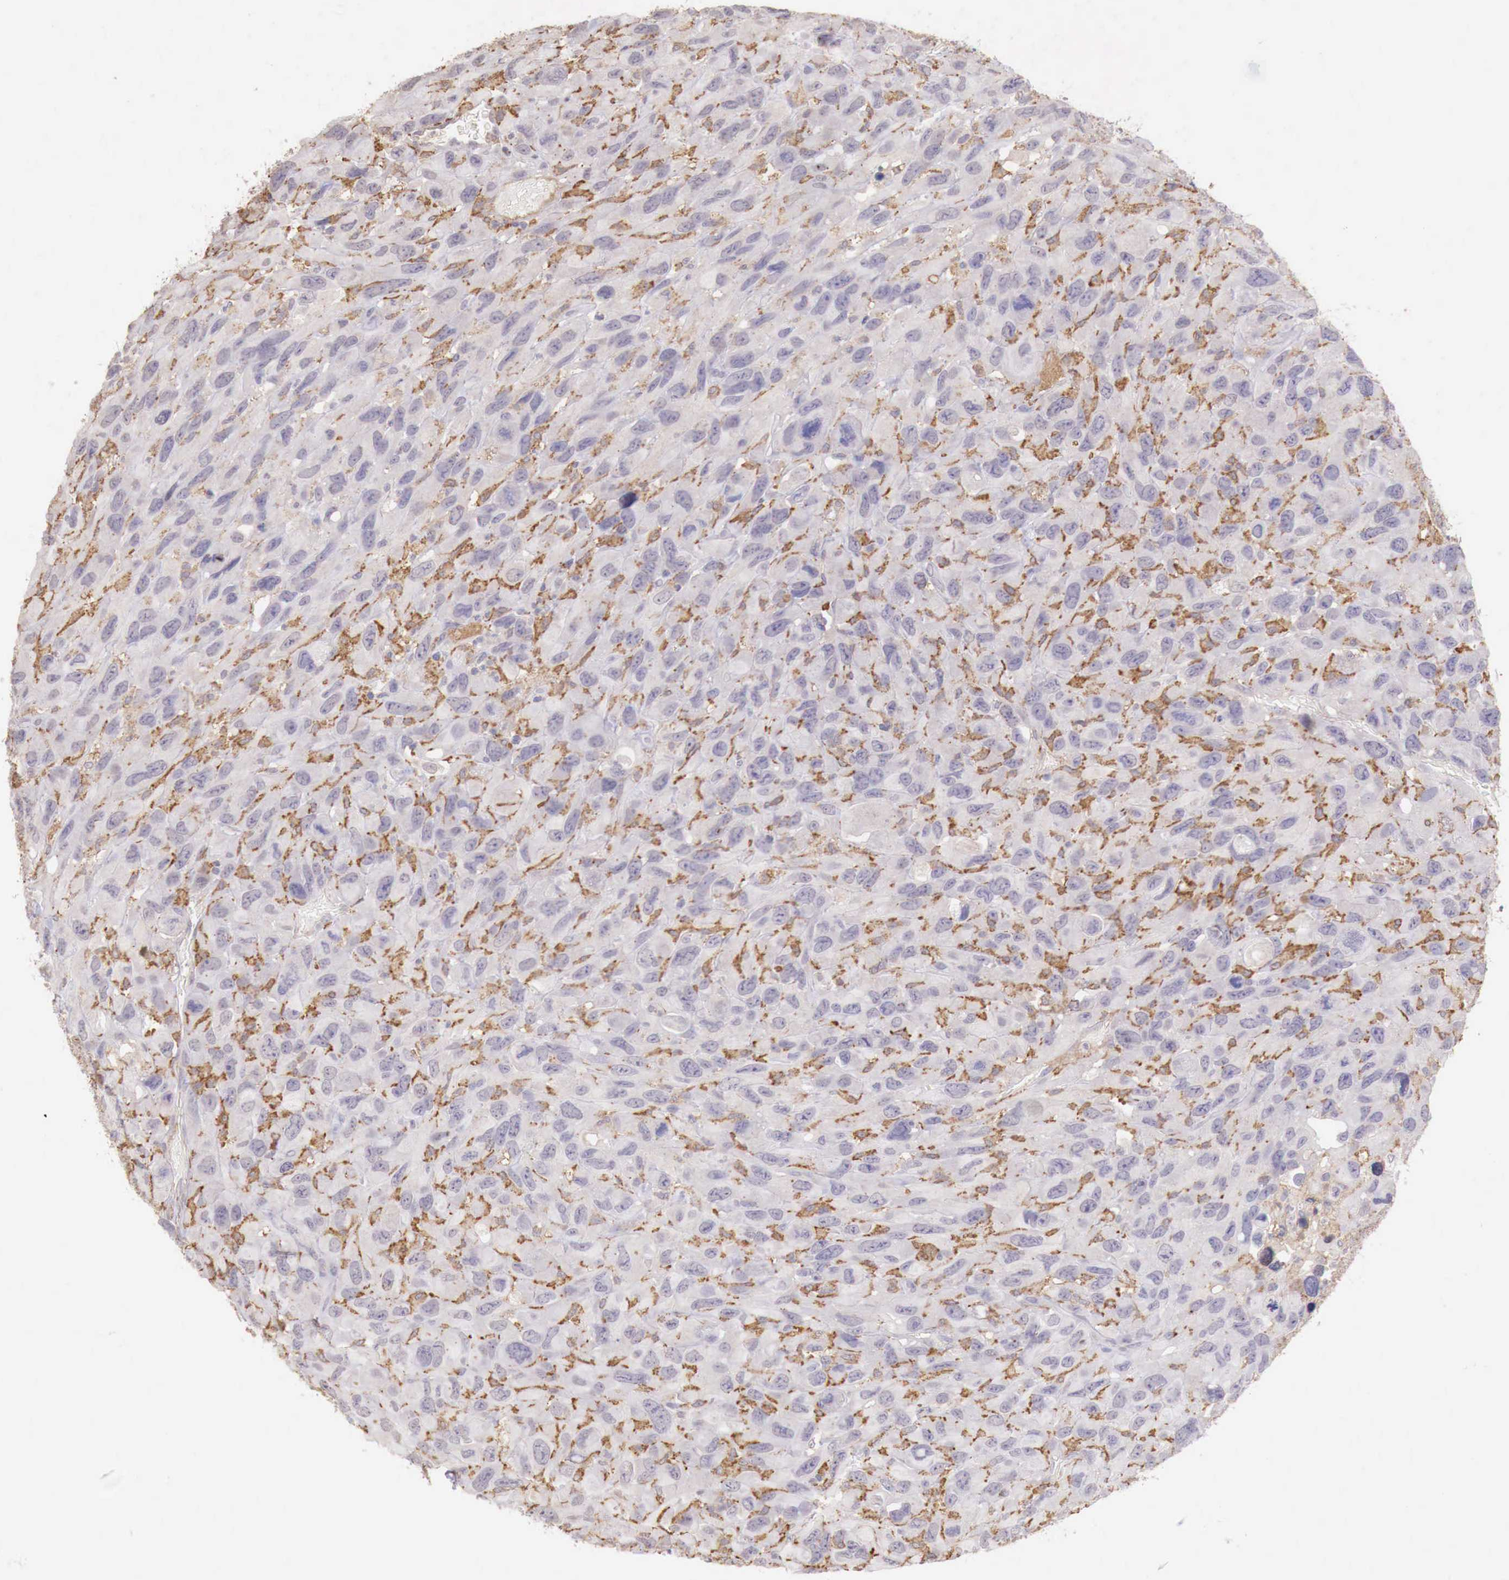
{"staining": {"intensity": "negative", "quantity": "none", "location": "none"}, "tissue": "renal cancer", "cell_type": "Tumor cells", "image_type": "cancer", "snomed": [{"axis": "morphology", "description": "Adenocarcinoma, NOS"}, {"axis": "topography", "description": "Kidney"}], "caption": "Image shows no protein positivity in tumor cells of renal adenocarcinoma tissue.", "gene": "CHRDL1", "patient": {"sex": "male", "age": 79}}